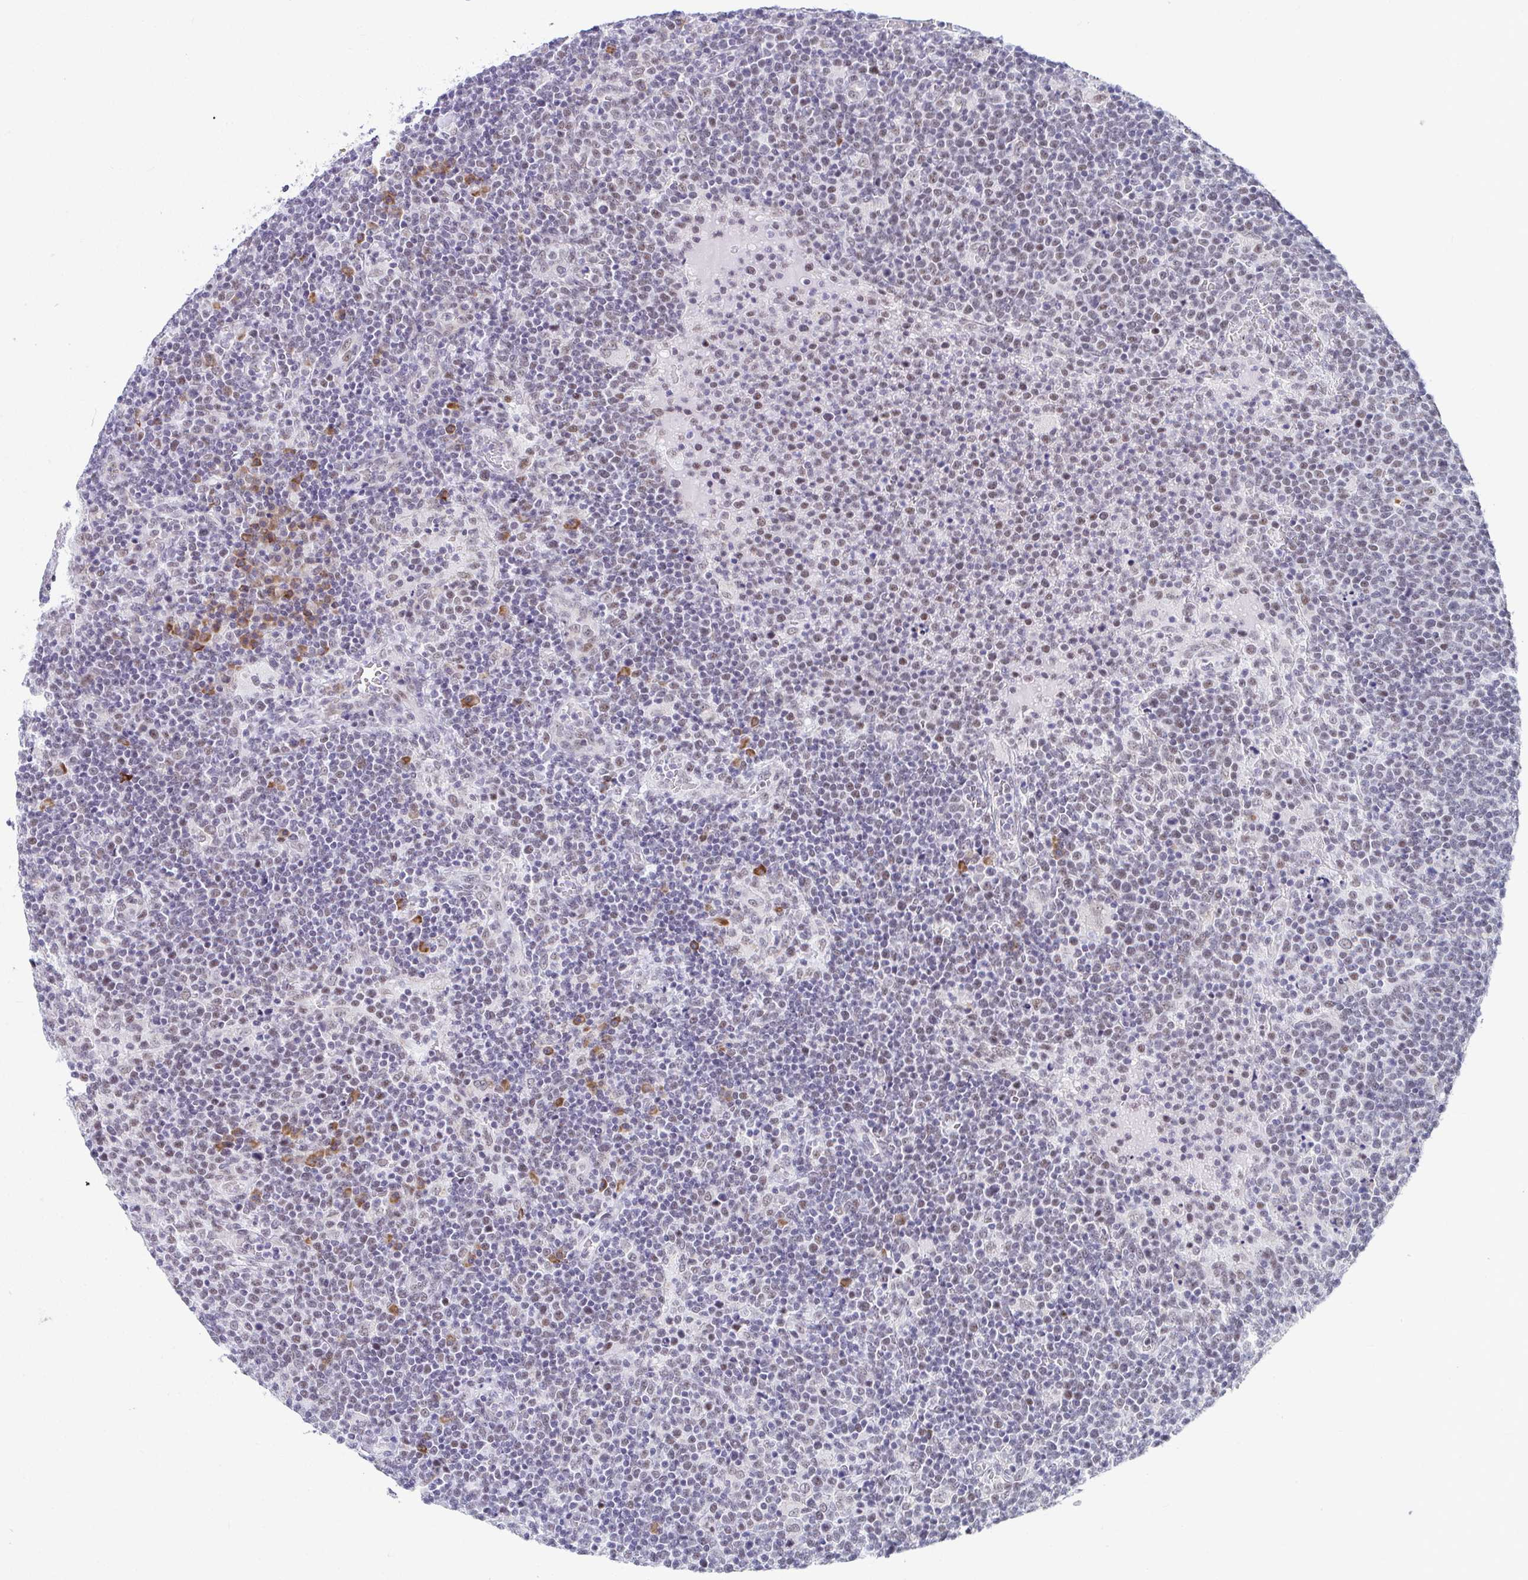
{"staining": {"intensity": "weak", "quantity": "<25%", "location": "nuclear"}, "tissue": "lymphoma", "cell_type": "Tumor cells", "image_type": "cancer", "snomed": [{"axis": "morphology", "description": "Malignant lymphoma, non-Hodgkin's type, High grade"}, {"axis": "topography", "description": "Lymph node"}], "caption": "A high-resolution image shows immunohistochemistry staining of lymphoma, which demonstrates no significant positivity in tumor cells. The staining is performed using DAB (3,3'-diaminobenzidine) brown chromogen with nuclei counter-stained in using hematoxylin.", "gene": "WDR72", "patient": {"sex": "male", "age": 61}}